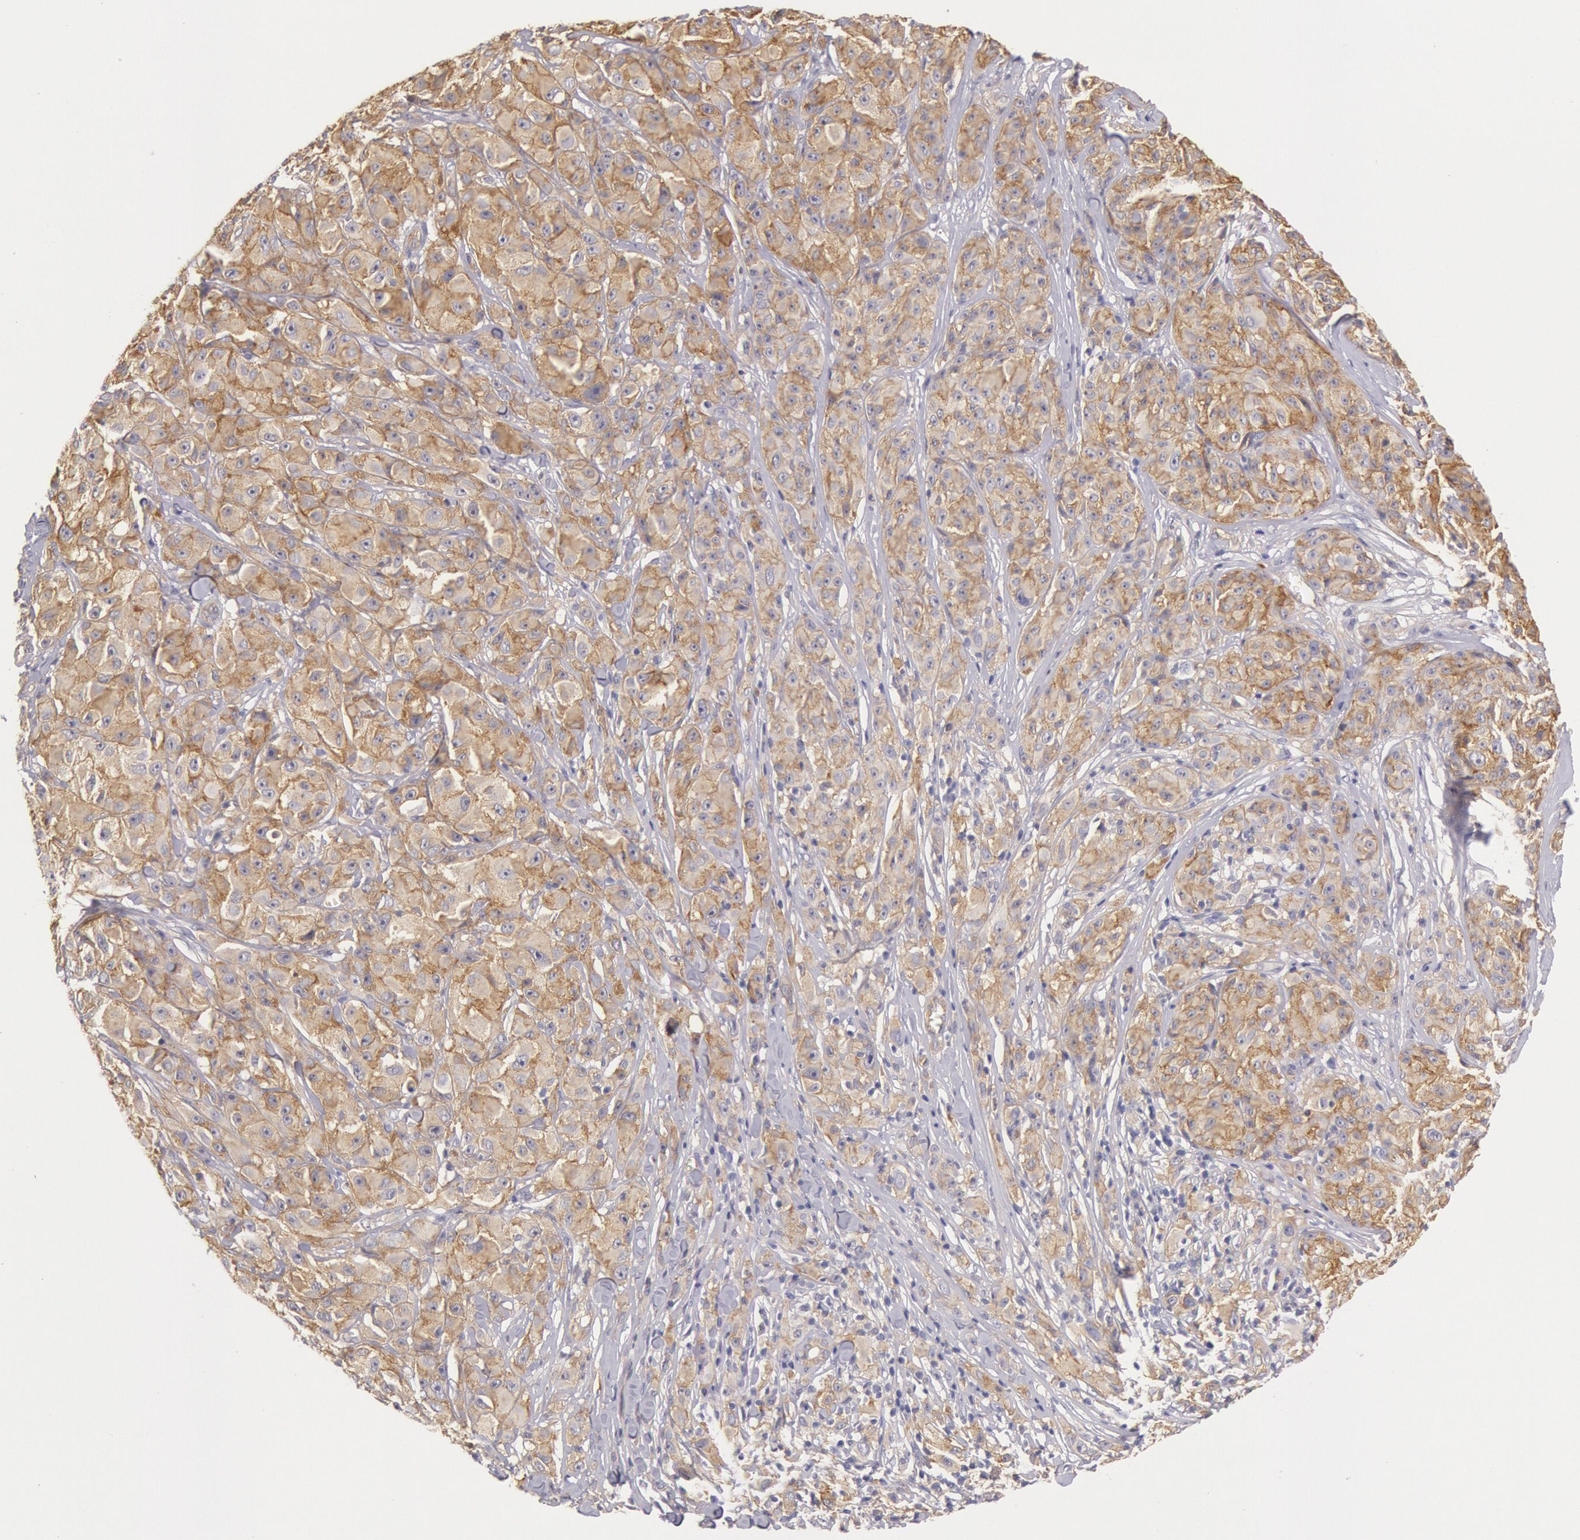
{"staining": {"intensity": "moderate", "quantity": ">75%", "location": "cytoplasmic/membranous"}, "tissue": "melanoma", "cell_type": "Tumor cells", "image_type": "cancer", "snomed": [{"axis": "morphology", "description": "Malignant melanoma, NOS"}, {"axis": "topography", "description": "Skin"}], "caption": "Protein staining of malignant melanoma tissue exhibits moderate cytoplasmic/membranous positivity in approximately >75% of tumor cells.", "gene": "MYO5A", "patient": {"sex": "male", "age": 56}}